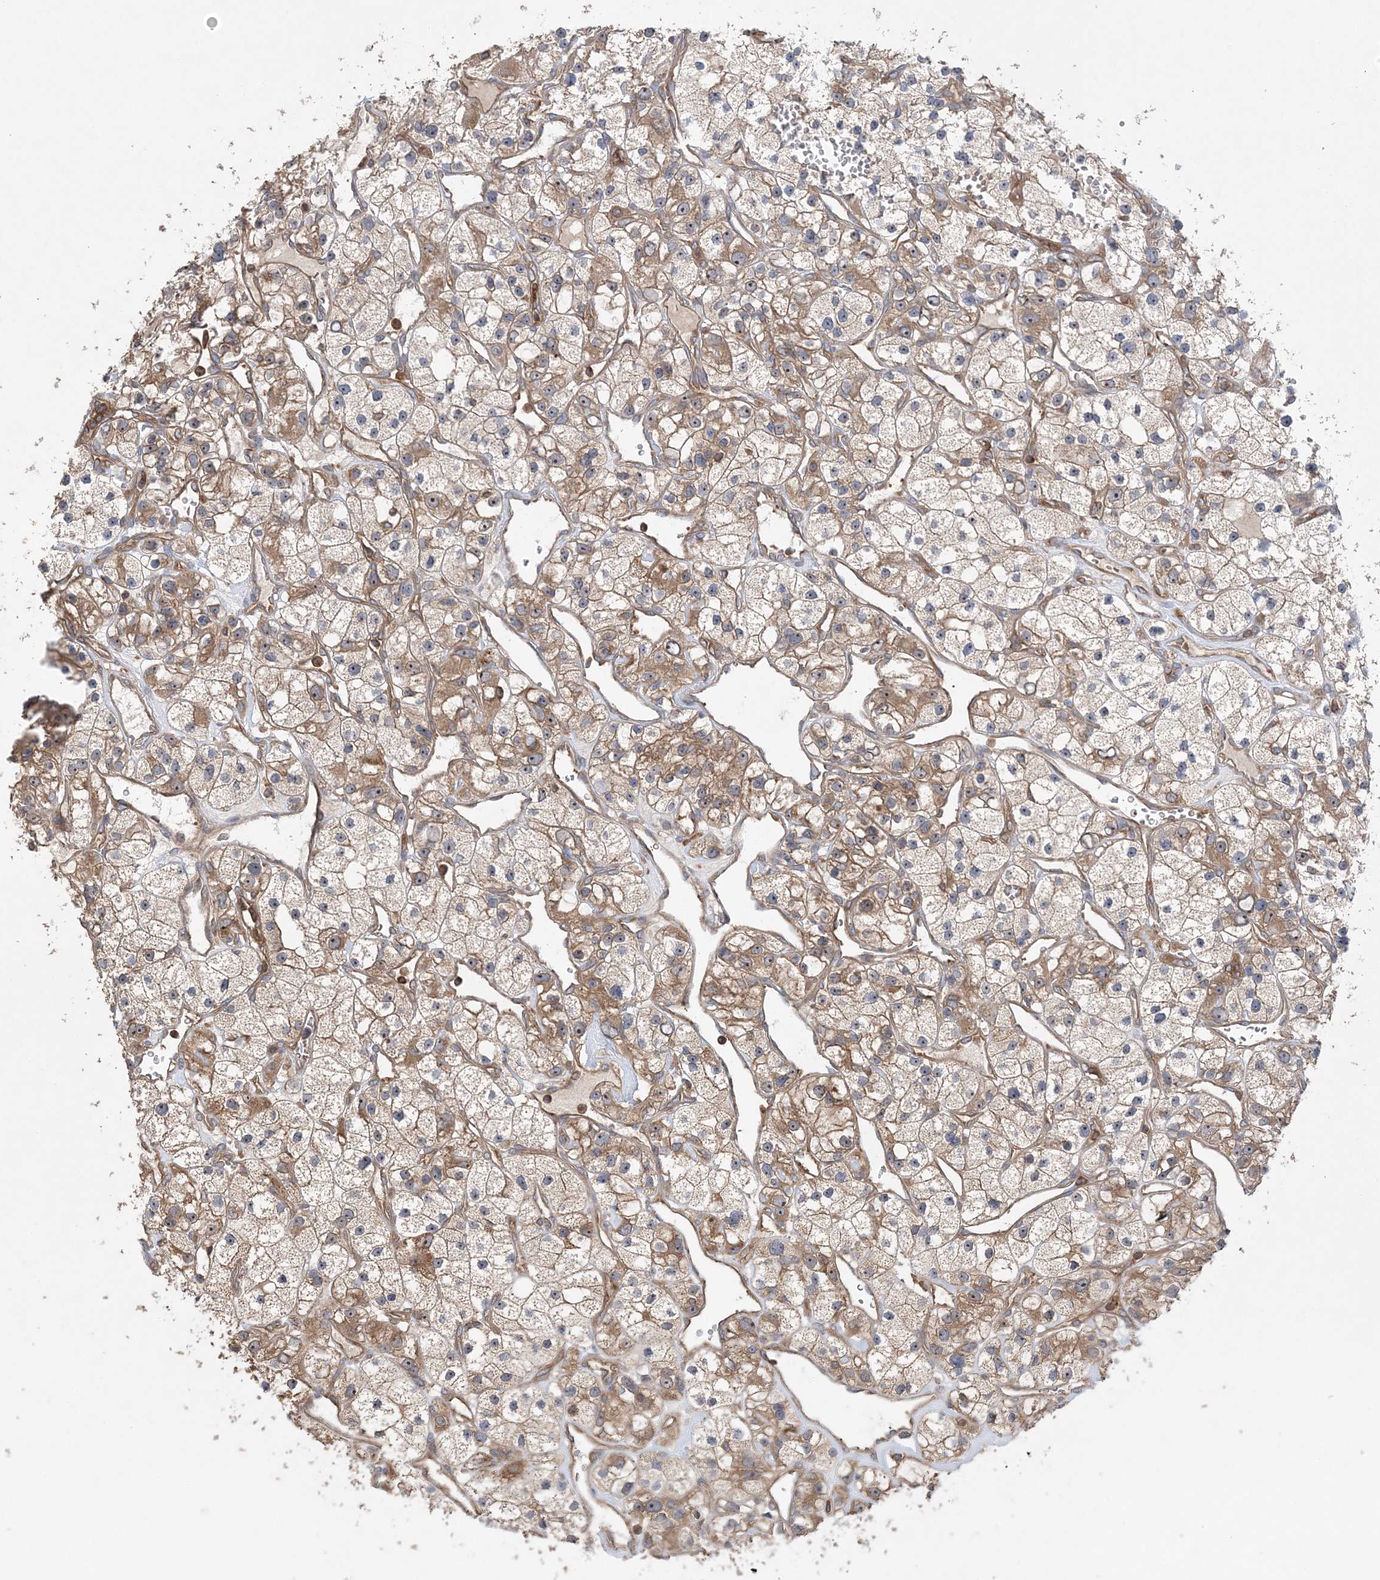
{"staining": {"intensity": "moderate", "quantity": "25%-75%", "location": "cytoplasmic/membranous"}, "tissue": "renal cancer", "cell_type": "Tumor cells", "image_type": "cancer", "snomed": [{"axis": "morphology", "description": "Adenocarcinoma, NOS"}, {"axis": "topography", "description": "Kidney"}], "caption": "A micrograph of human renal adenocarcinoma stained for a protein displays moderate cytoplasmic/membranous brown staining in tumor cells. The staining is performed using DAB brown chromogen to label protein expression. The nuclei are counter-stained blue using hematoxylin.", "gene": "ACAP2", "patient": {"sex": "female", "age": 57}}